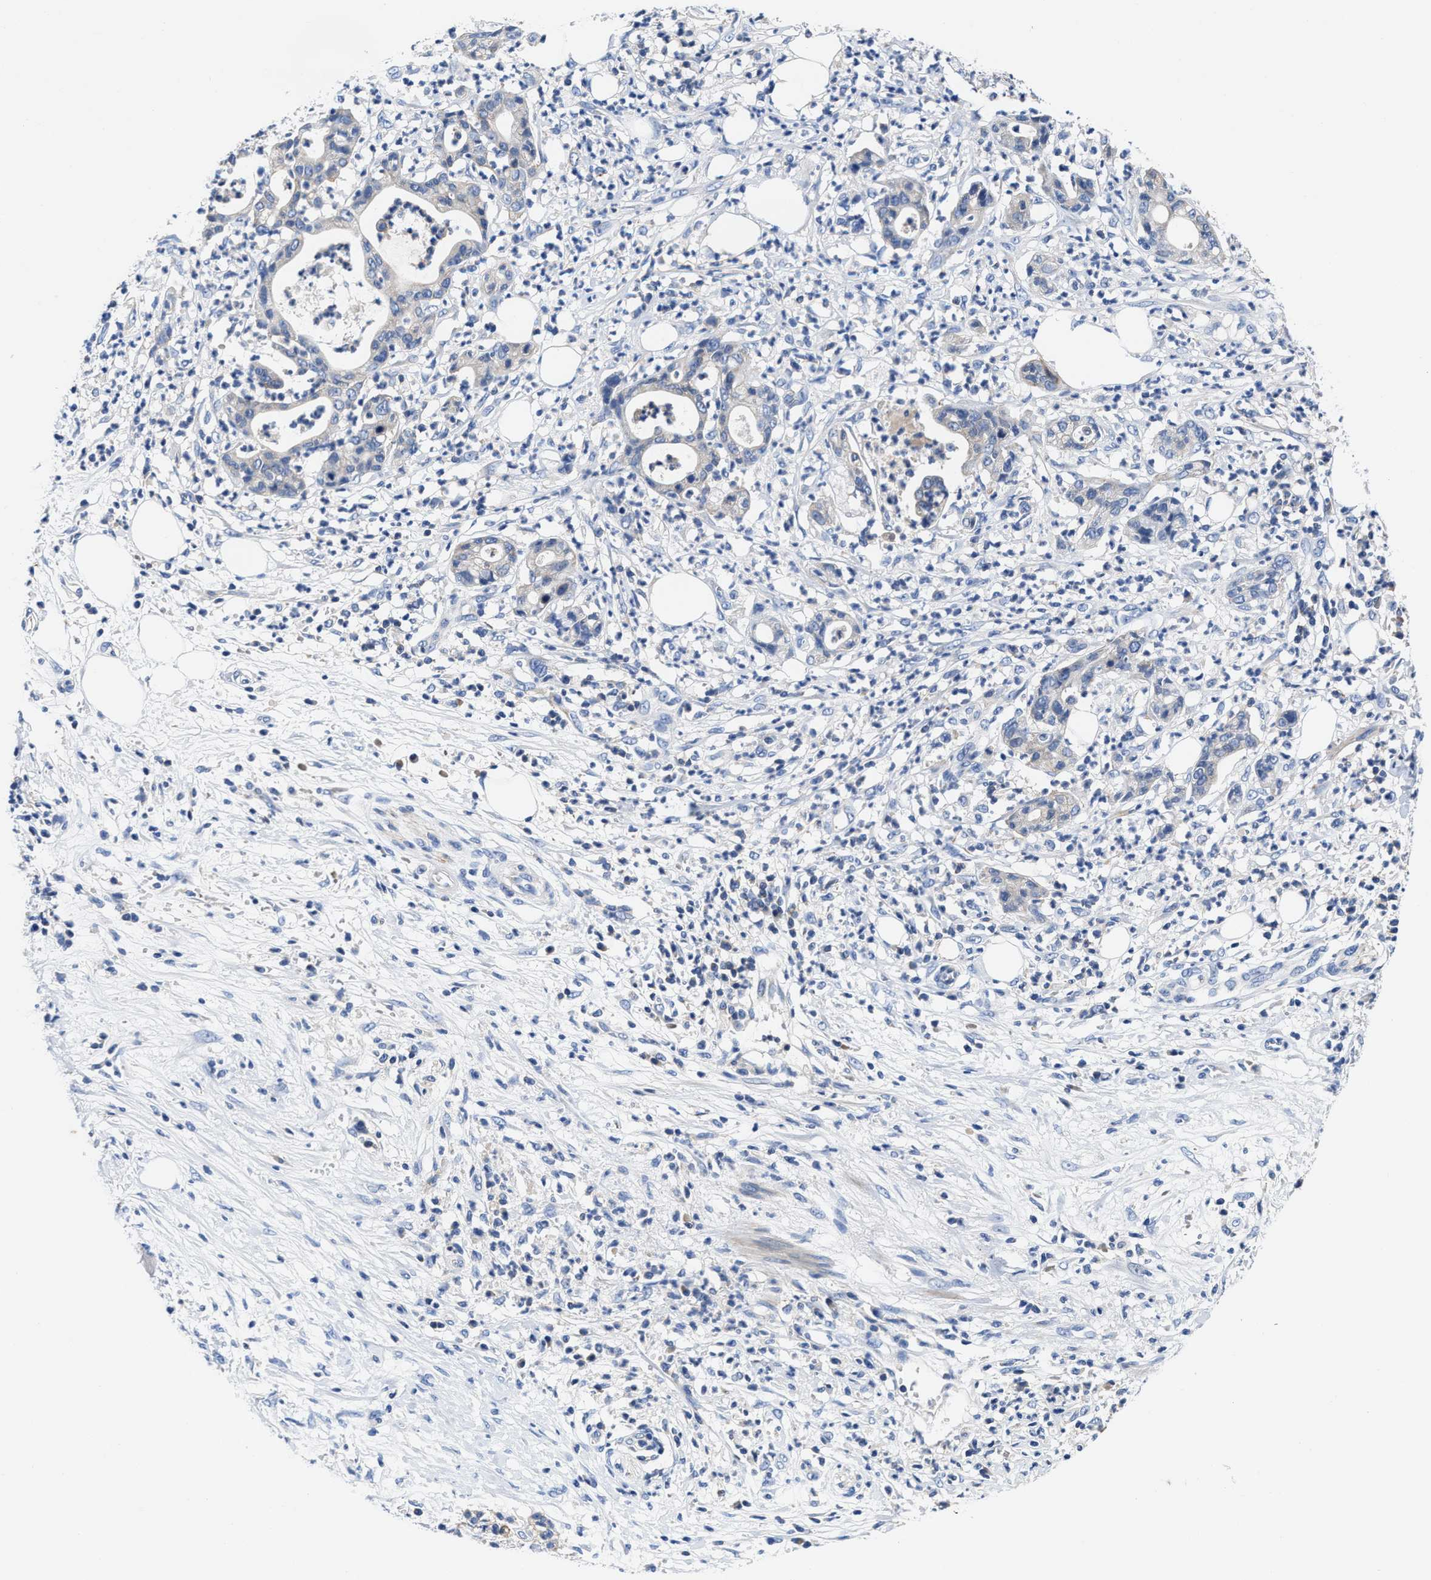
{"staining": {"intensity": "moderate", "quantity": "25%-75%", "location": "cytoplasmic/membranous"}, "tissue": "pancreatic cancer", "cell_type": "Tumor cells", "image_type": "cancer", "snomed": [{"axis": "morphology", "description": "Adenocarcinoma, NOS"}, {"axis": "topography", "description": "Pancreas"}], "caption": "Moderate cytoplasmic/membranous staining is seen in about 25%-75% of tumor cells in pancreatic cancer (adenocarcinoma).", "gene": "PHLPP1", "patient": {"sex": "male", "age": 69}}